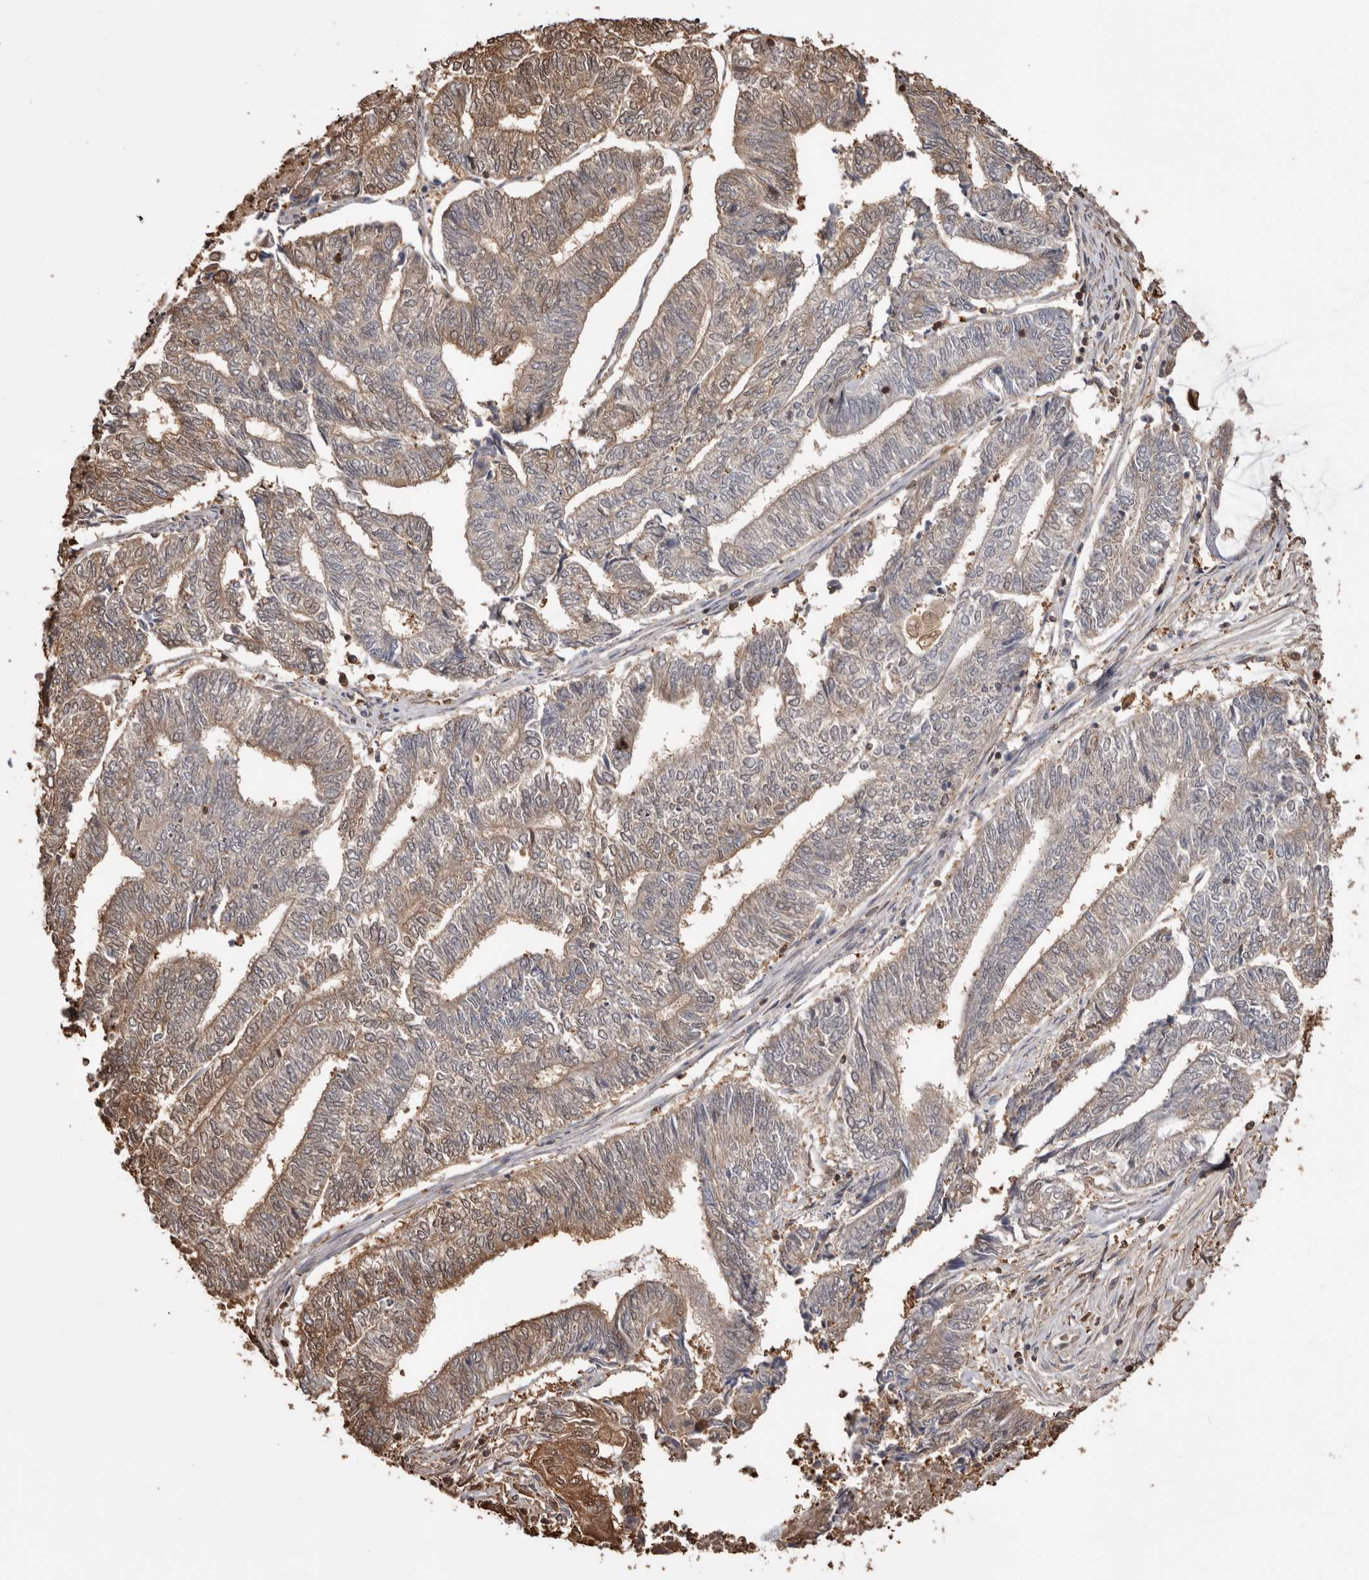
{"staining": {"intensity": "moderate", "quantity": "25%-75%", "location": "cytoplasmic/membranous"}, "tissue": "endometrial cancer", "cell_type": "Tumor cells", "image_type": "cancer", "snomed": [{"axis": "morphology", "description": "Adenocarcinoma, NOS"}, {"axis": "topography", "description": "Uterus"}, {"axis": "topography", "description": "Endometrium"}], "caption": "High-power microscopy captured an immunohistochemistry (IHC) photomicrograph of endometrial adenocarcinoma, revealing moderate cytoplasmic/membranous expression in about 25%-75% of tumor cells.", "gene": "PKM", "patient": {"sex": "female", "age": 70}}